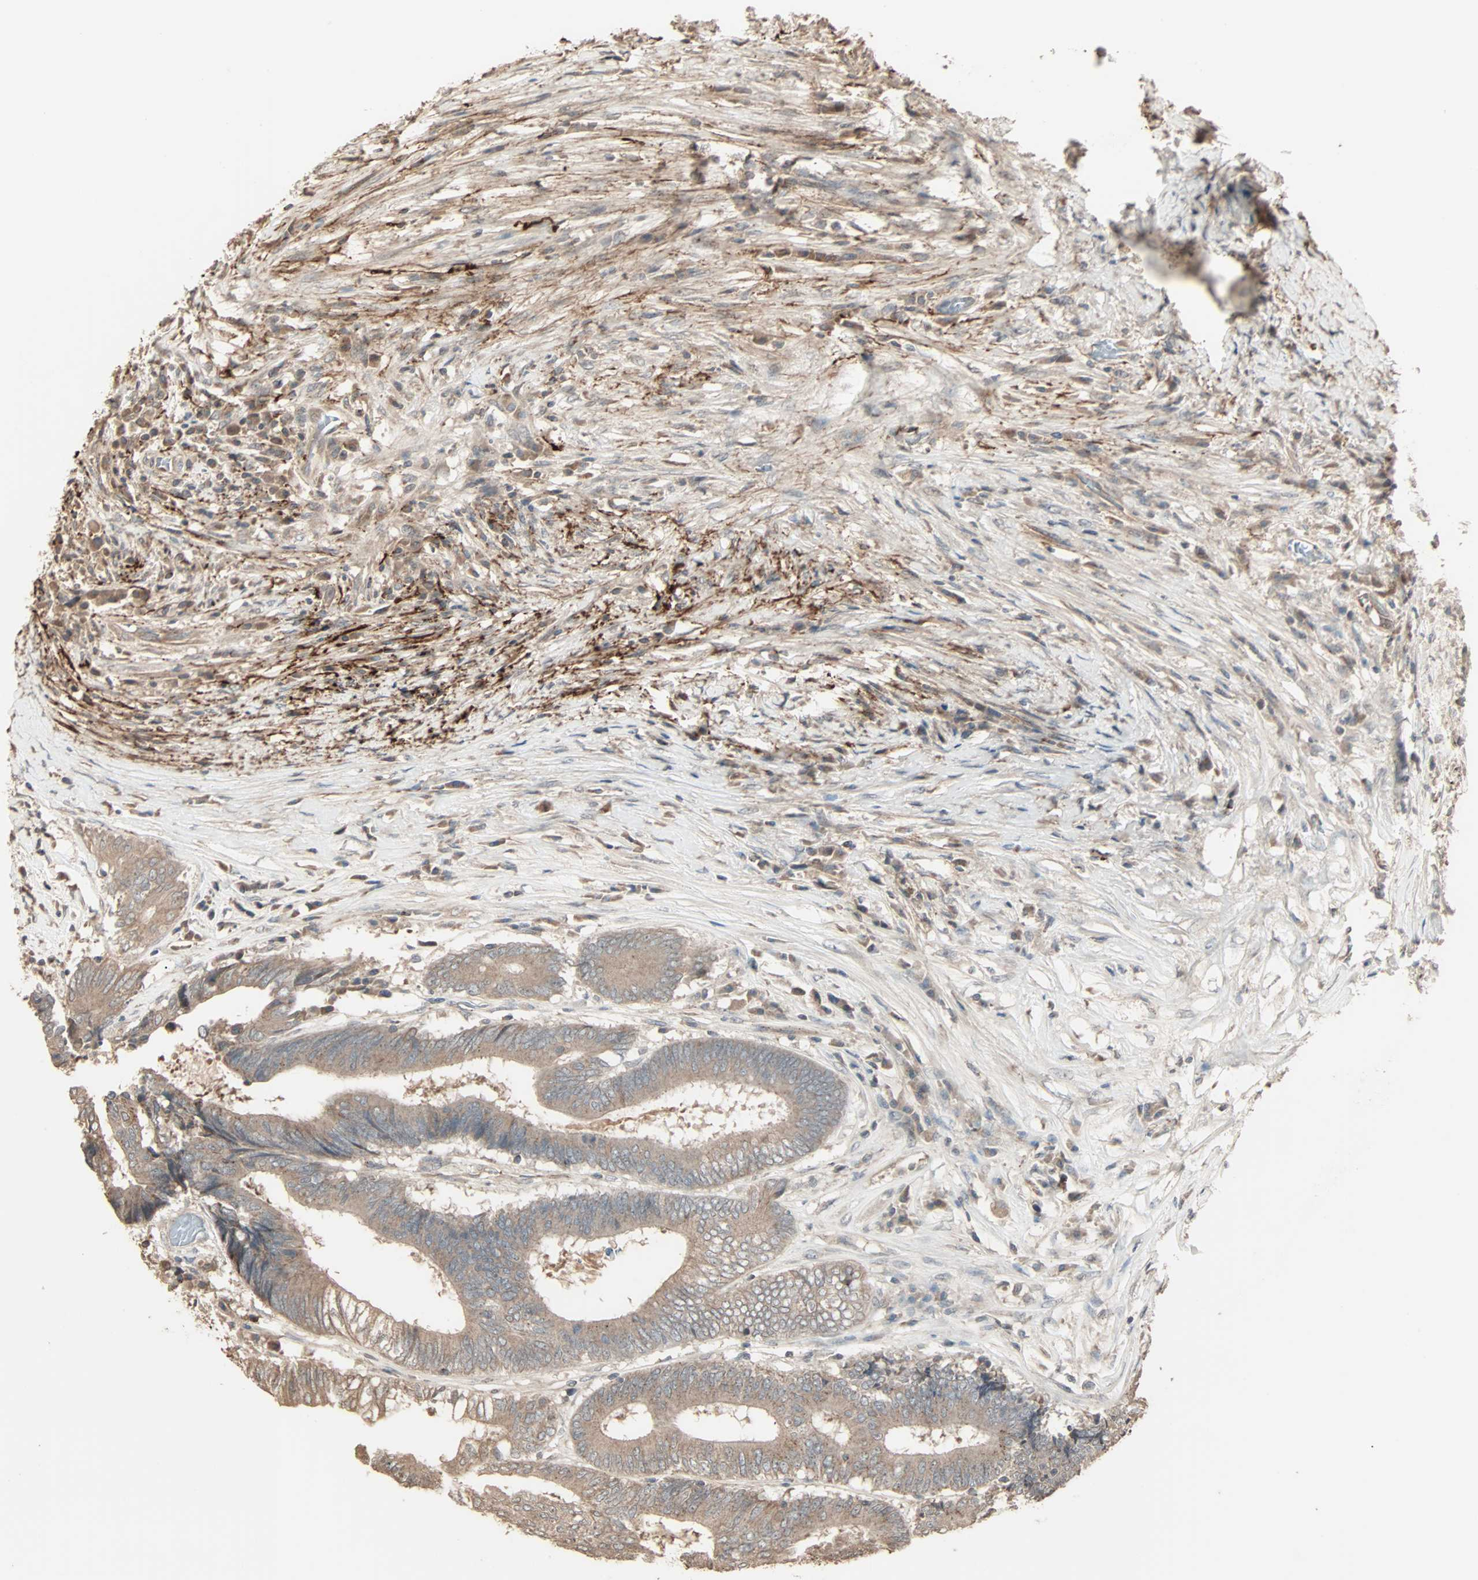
{"staining": {"intensity": "weak", "quantity": ">75%", "location": "cytoplasmic/membranous"}, "tissue": "colorectal cancer", "cell_type": "Tumor cells", "image_type": "cancer", "snomed": [{"axis": "morphology", "description": "Adenocarcinoma, NOS"}, {"axis": "topography", "description": "Rectum"}], "caption": "Adenocarcinoma (colorectal) tissue shows weak cytoplasmic/membranous positivity in approximately >75% of tumor cells, visualized by immunohistochemistry.", "gene": "CALCRL", "patient": {"sex": "male", "age": 63}}